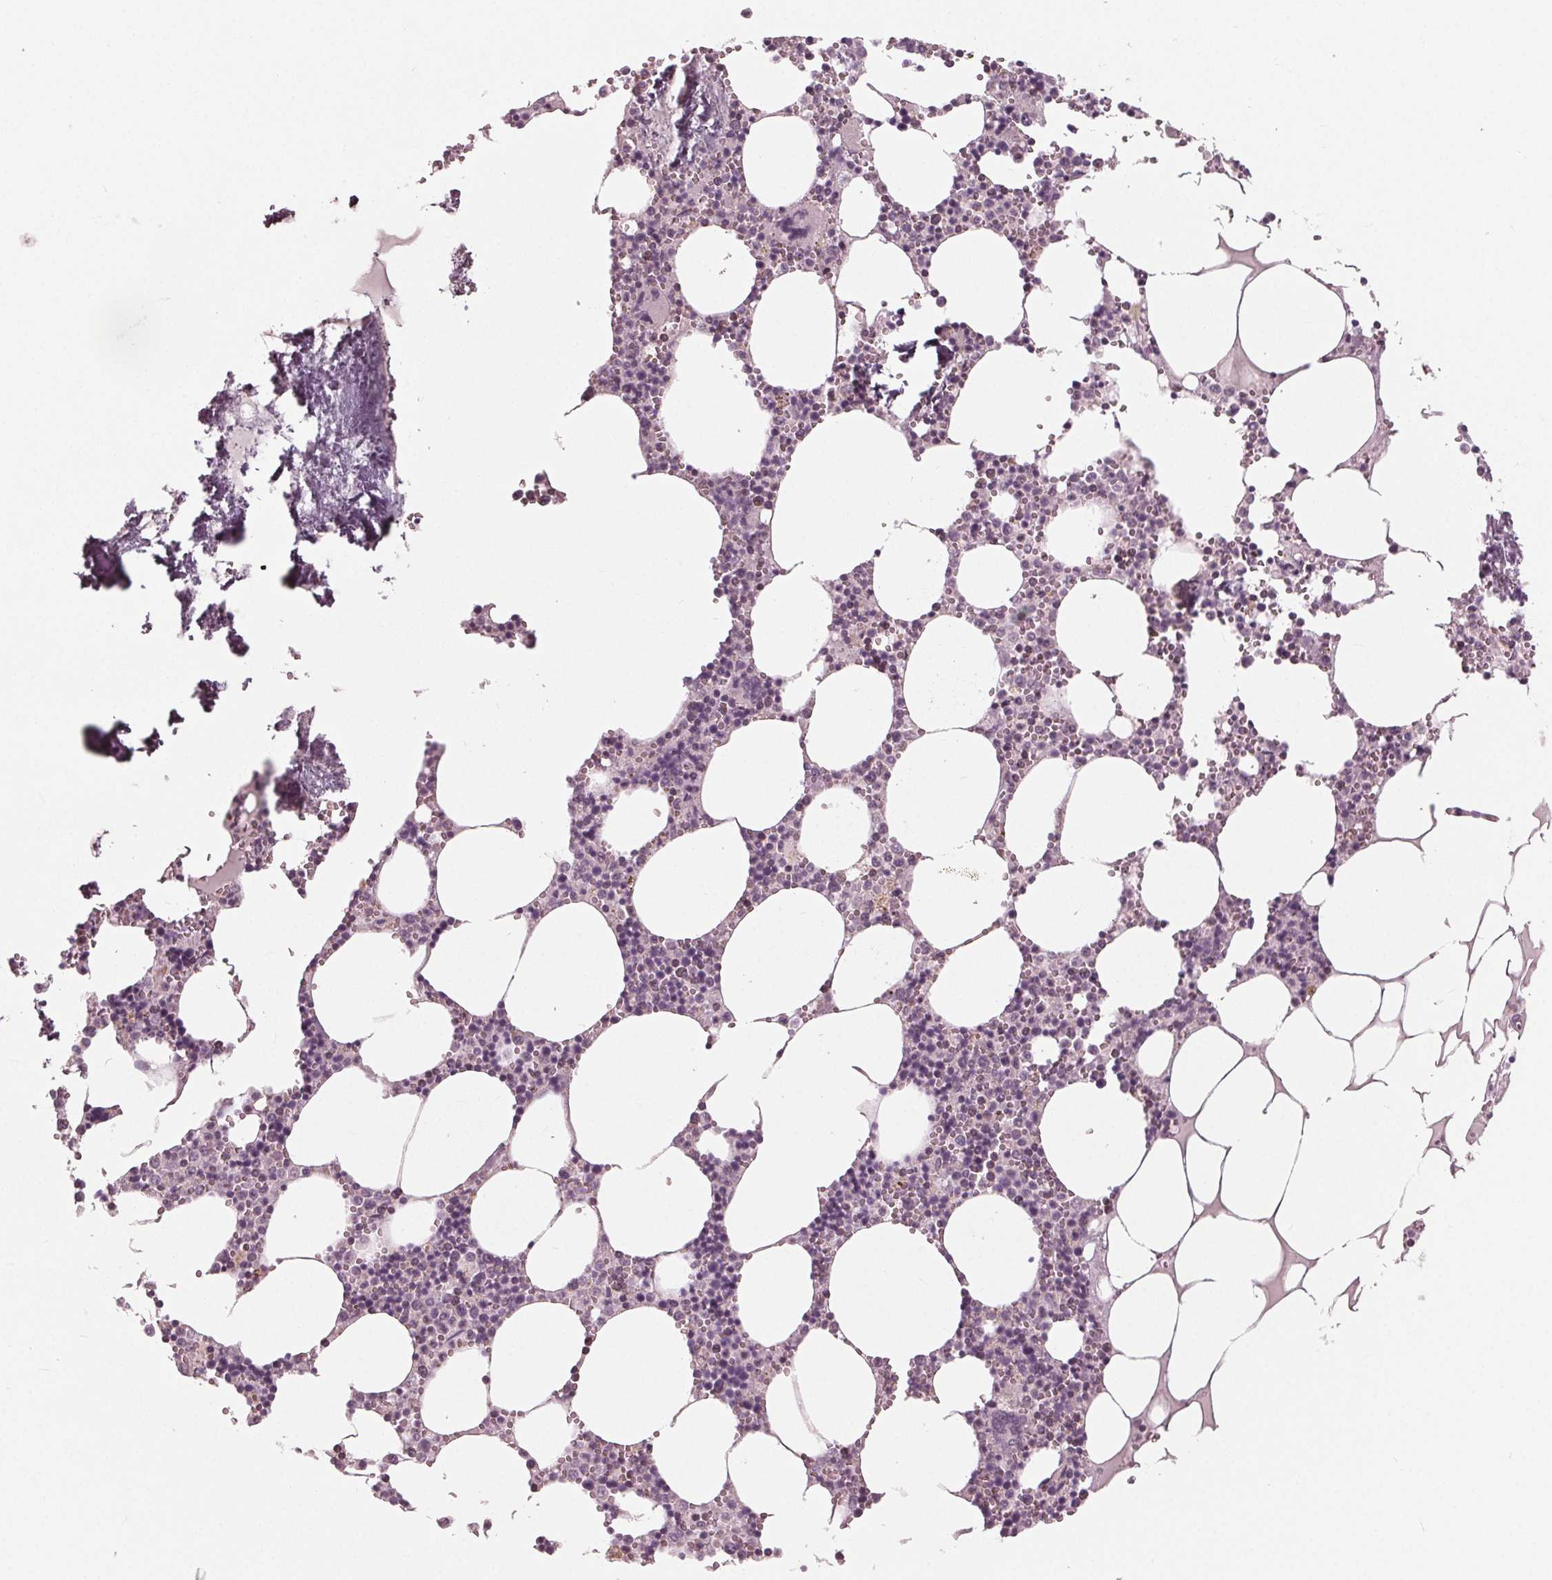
{"staining": {"intensity": "negative", "quantity": "none", "location": "none"}, "tissue": "bone marrow", "cell_type": "Hematopoietic cells", "image_type": "normal", "snomed": [{"axis": "morphology", "description": "Normal tissue, NOS"}, {"axis": "topography", "description": "Bone marrow"}], "caption": "Hematopoietic cells show no significant expression in unremarkable bone marrow. The staining is performed using DAB brown chromogen with nuclei counter-stained in using hematoxylin.", "gene": "DCAF4L2", "patient": {"sex": "male", "age": 54}}